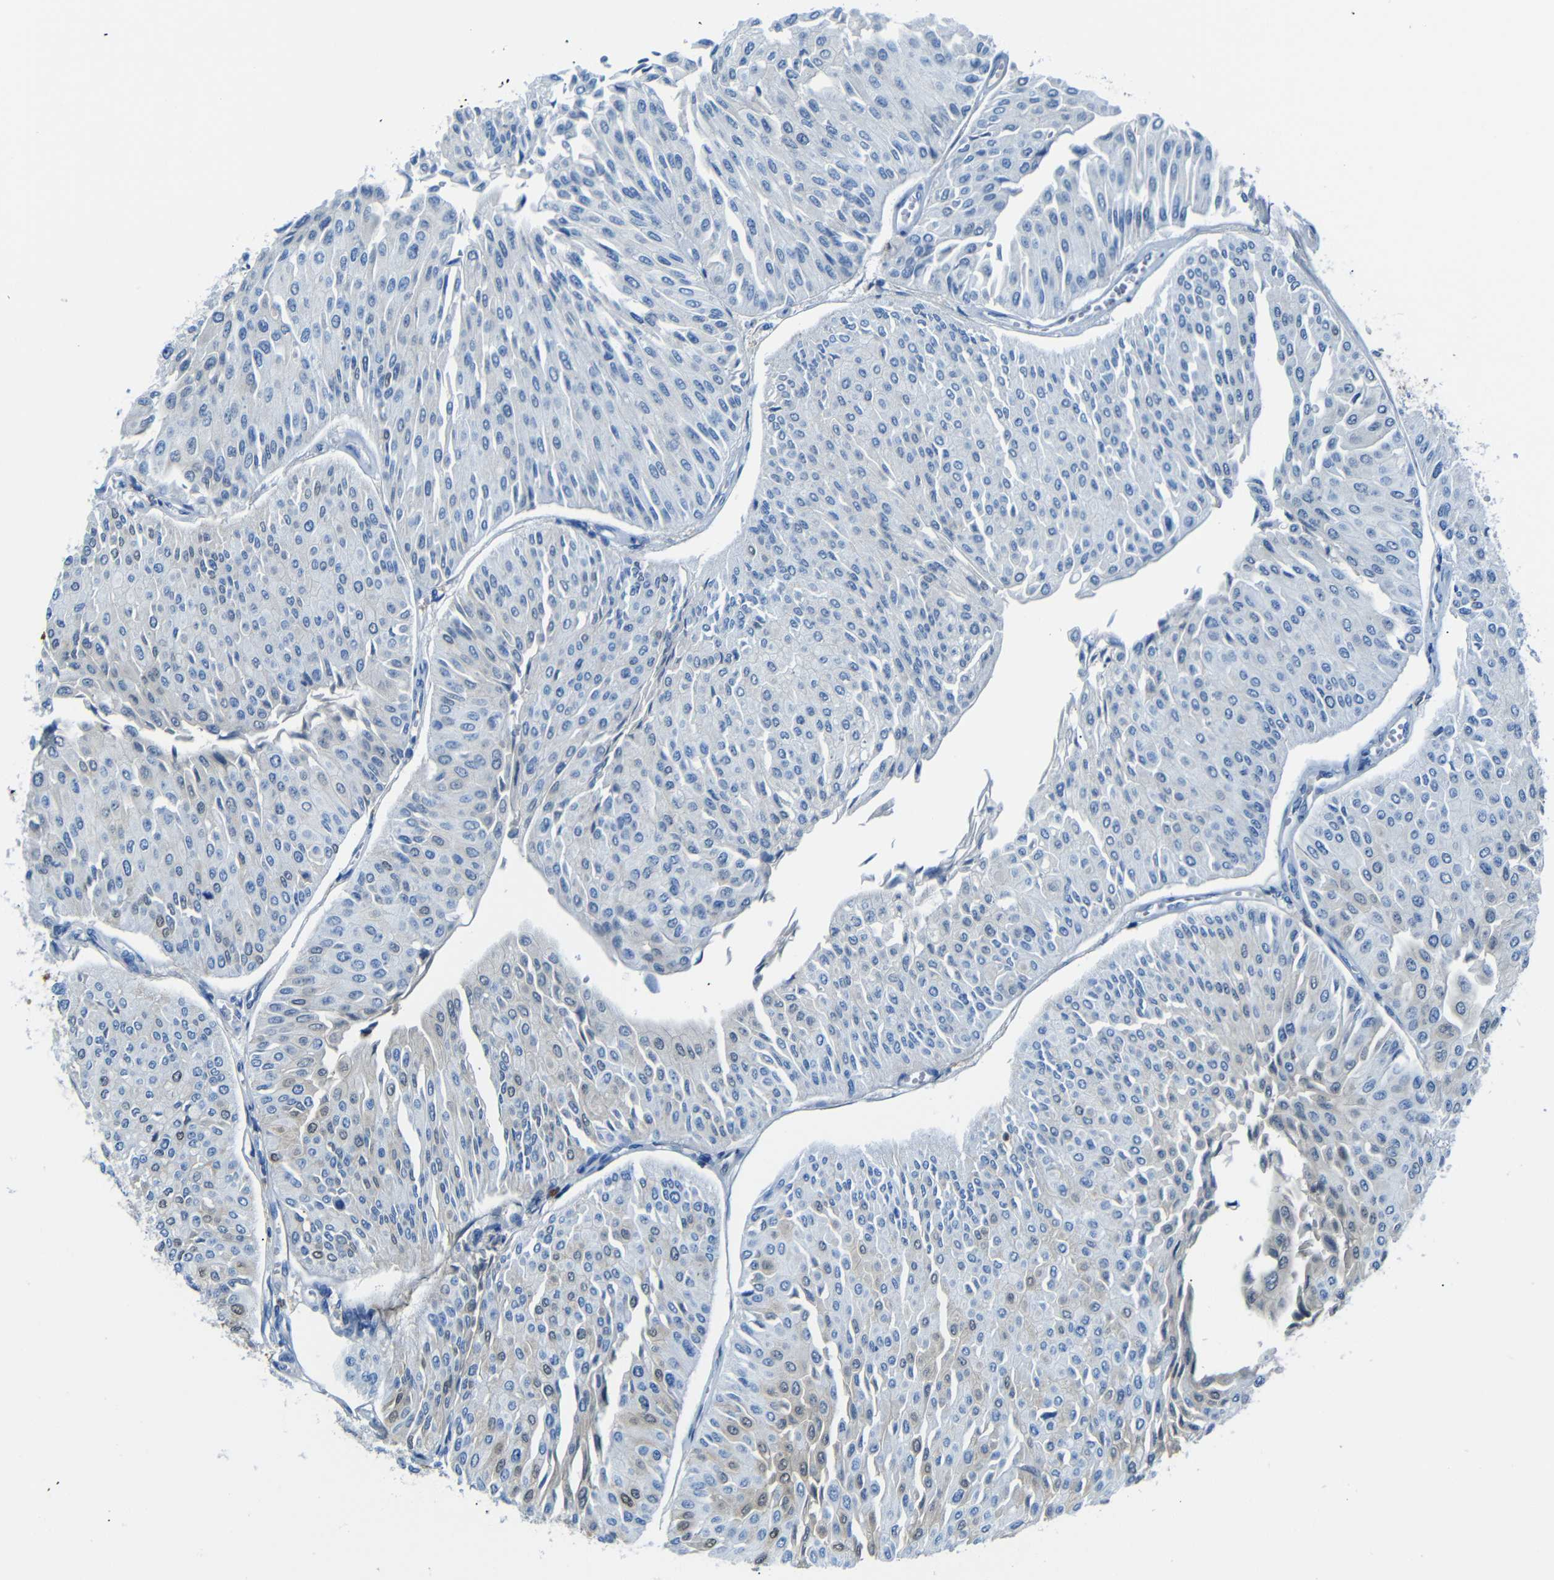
{"staining": {"intensity": "negative", "quantity": "none", "location": "none"}, "tissue": "urothelial cancer", "cell_type": "Tumor cells", "image_type": "cancer", "snomed": [{"axis": "morphology", "description": "Urothelial carcinoma, Low grade"}, {"axis": "topography", "description": "Urinary bladder"}], "caption": "Immunohistochemistry (IHC) histopathology image of urothelial cancer stained for a protein (brown), which displays no staining in tumor cells.", "gene": "SERPINA1", "patient": {"sex": "male", "age": 67}}